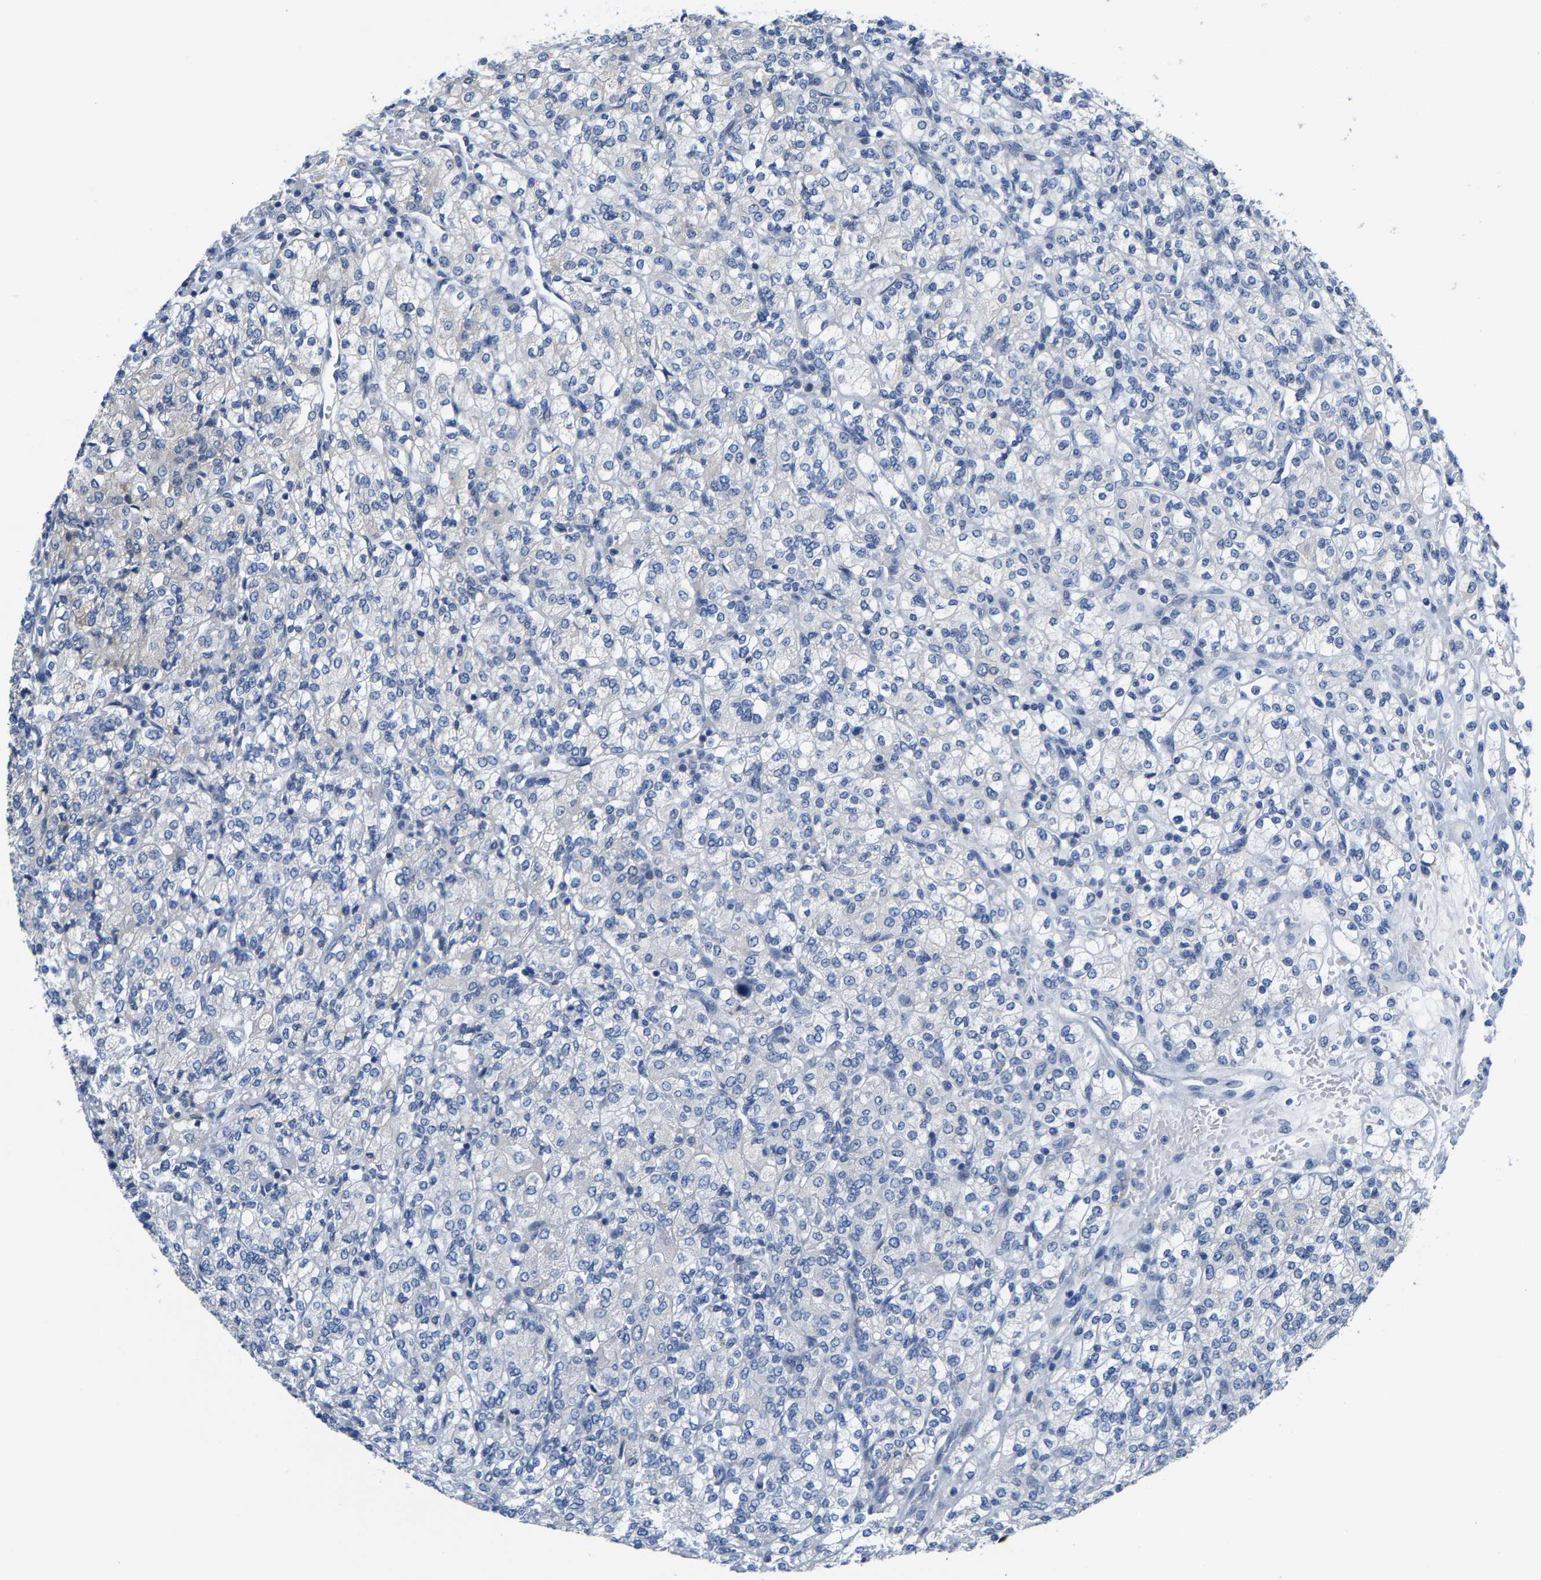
{"staining": {"intensity": "negative", "quantity": "none", "location": "none"}, "tissue": "renal cancer", "cell_type": "Tumor cells", "image_type": "cancer", "snomed": [{"axis": "morphology", "description": "Adenocarcinoma, NOS"}, {"axis": "topography", "description": "Kidney"}], "caption": "Tumor cells are negative for protein expression in human renal cancer (adenocarcinoma). (Immunohistochemistry (ihc), brightfield microscopy, high magnification).", "gene": "KLHL1", "patient": {"sex": "male", "age": 77}}